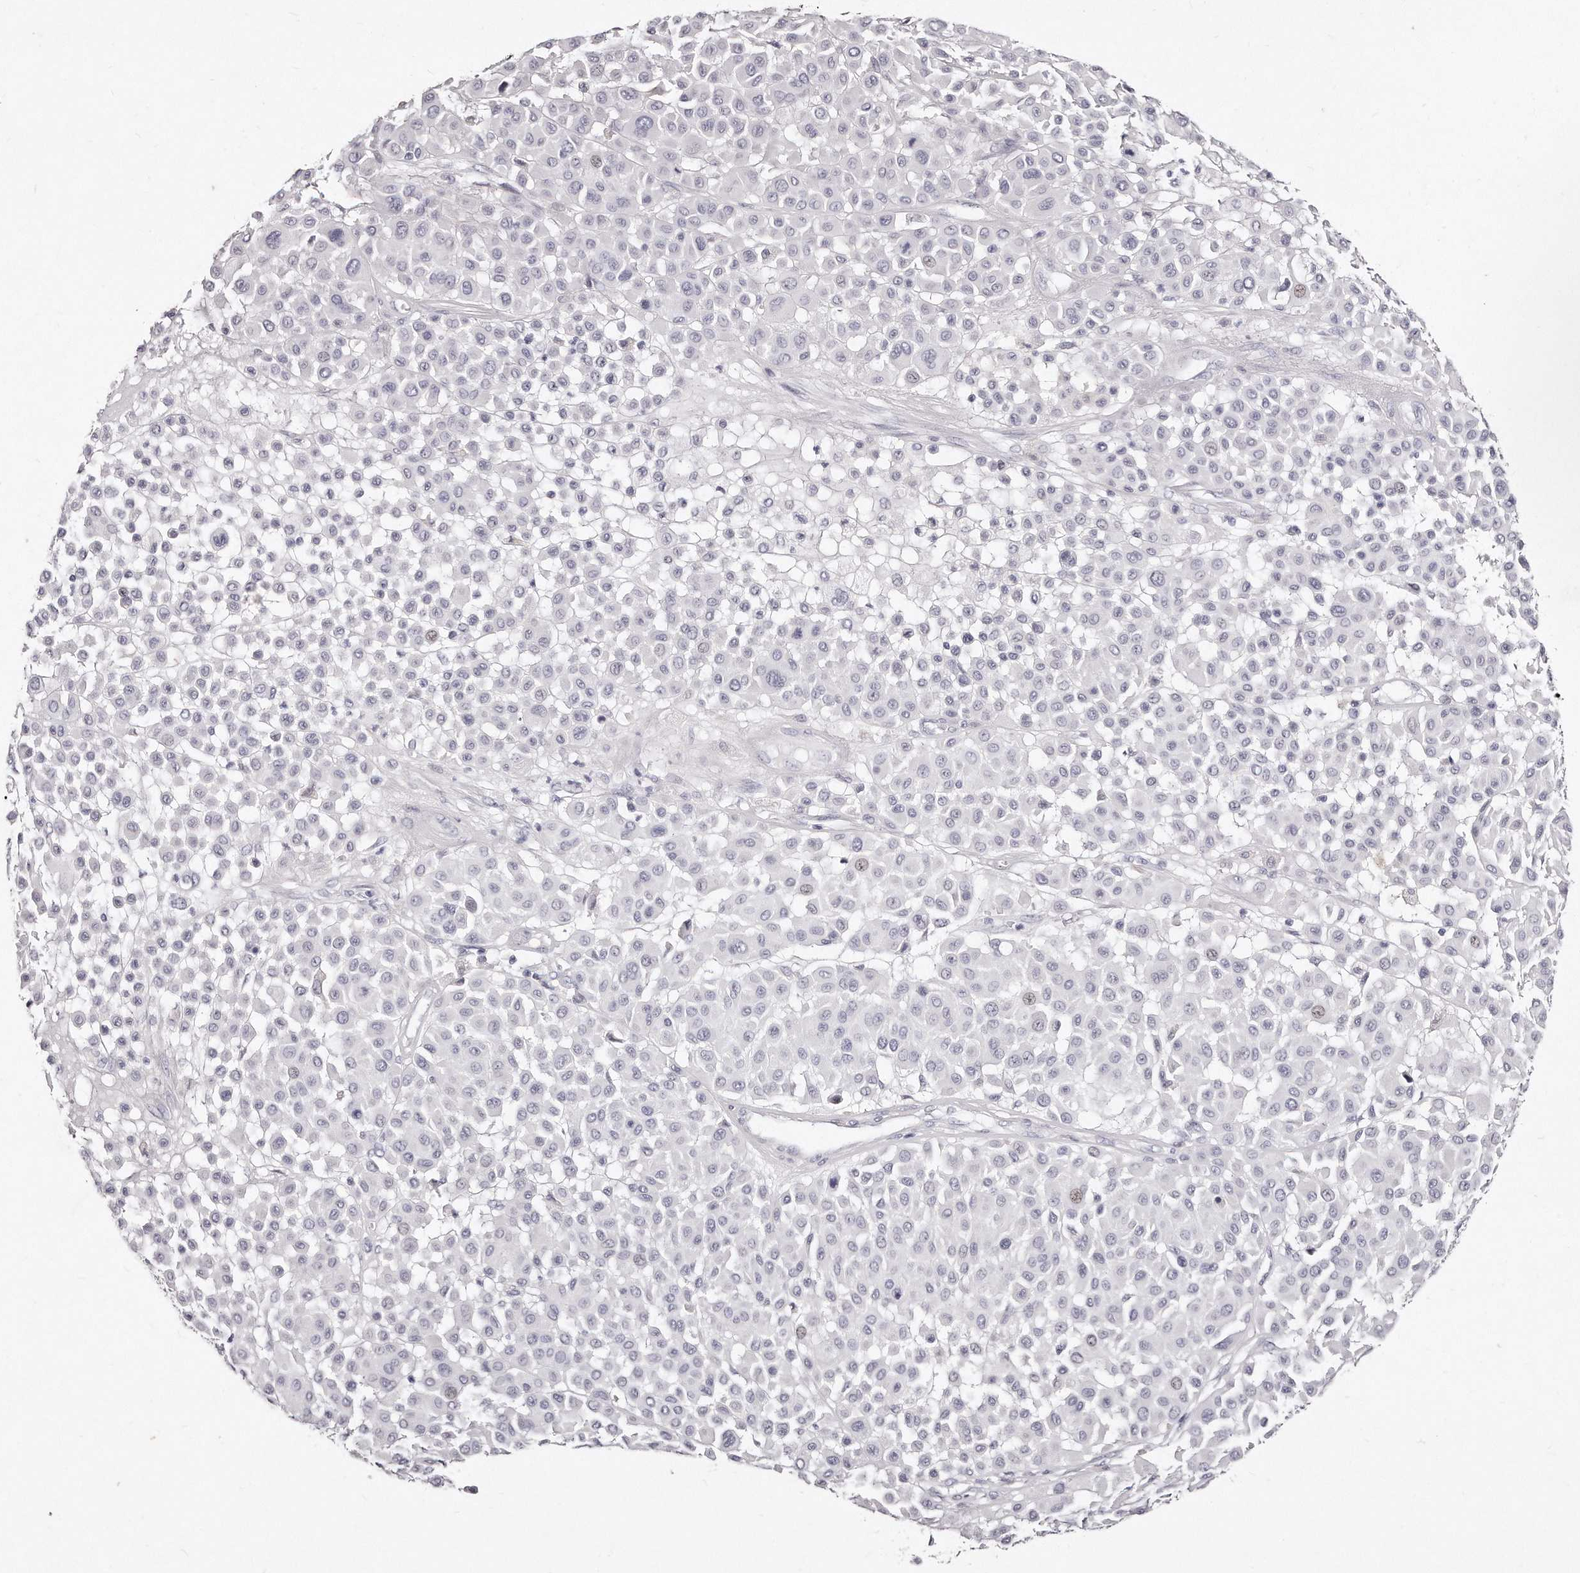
{"staining": {"intensity": "negative", "quantity": "none", "location": "none"}, "tissue": "melanoma", "cell_type": "Tumor cells", "image_type": "cancer", "snomed": [{"axis": "morphology", "description": "Malignant melanoma, Metastatic site"}, {"axis": "topography", "description": "Soft tissue"}], "caption": "Malignant melanoma (metastatic site) stained for a protein using IHC exhibits no expression tumor cells.", "gene": "GDA", "patient": {"sex": "male", "age": 41}}